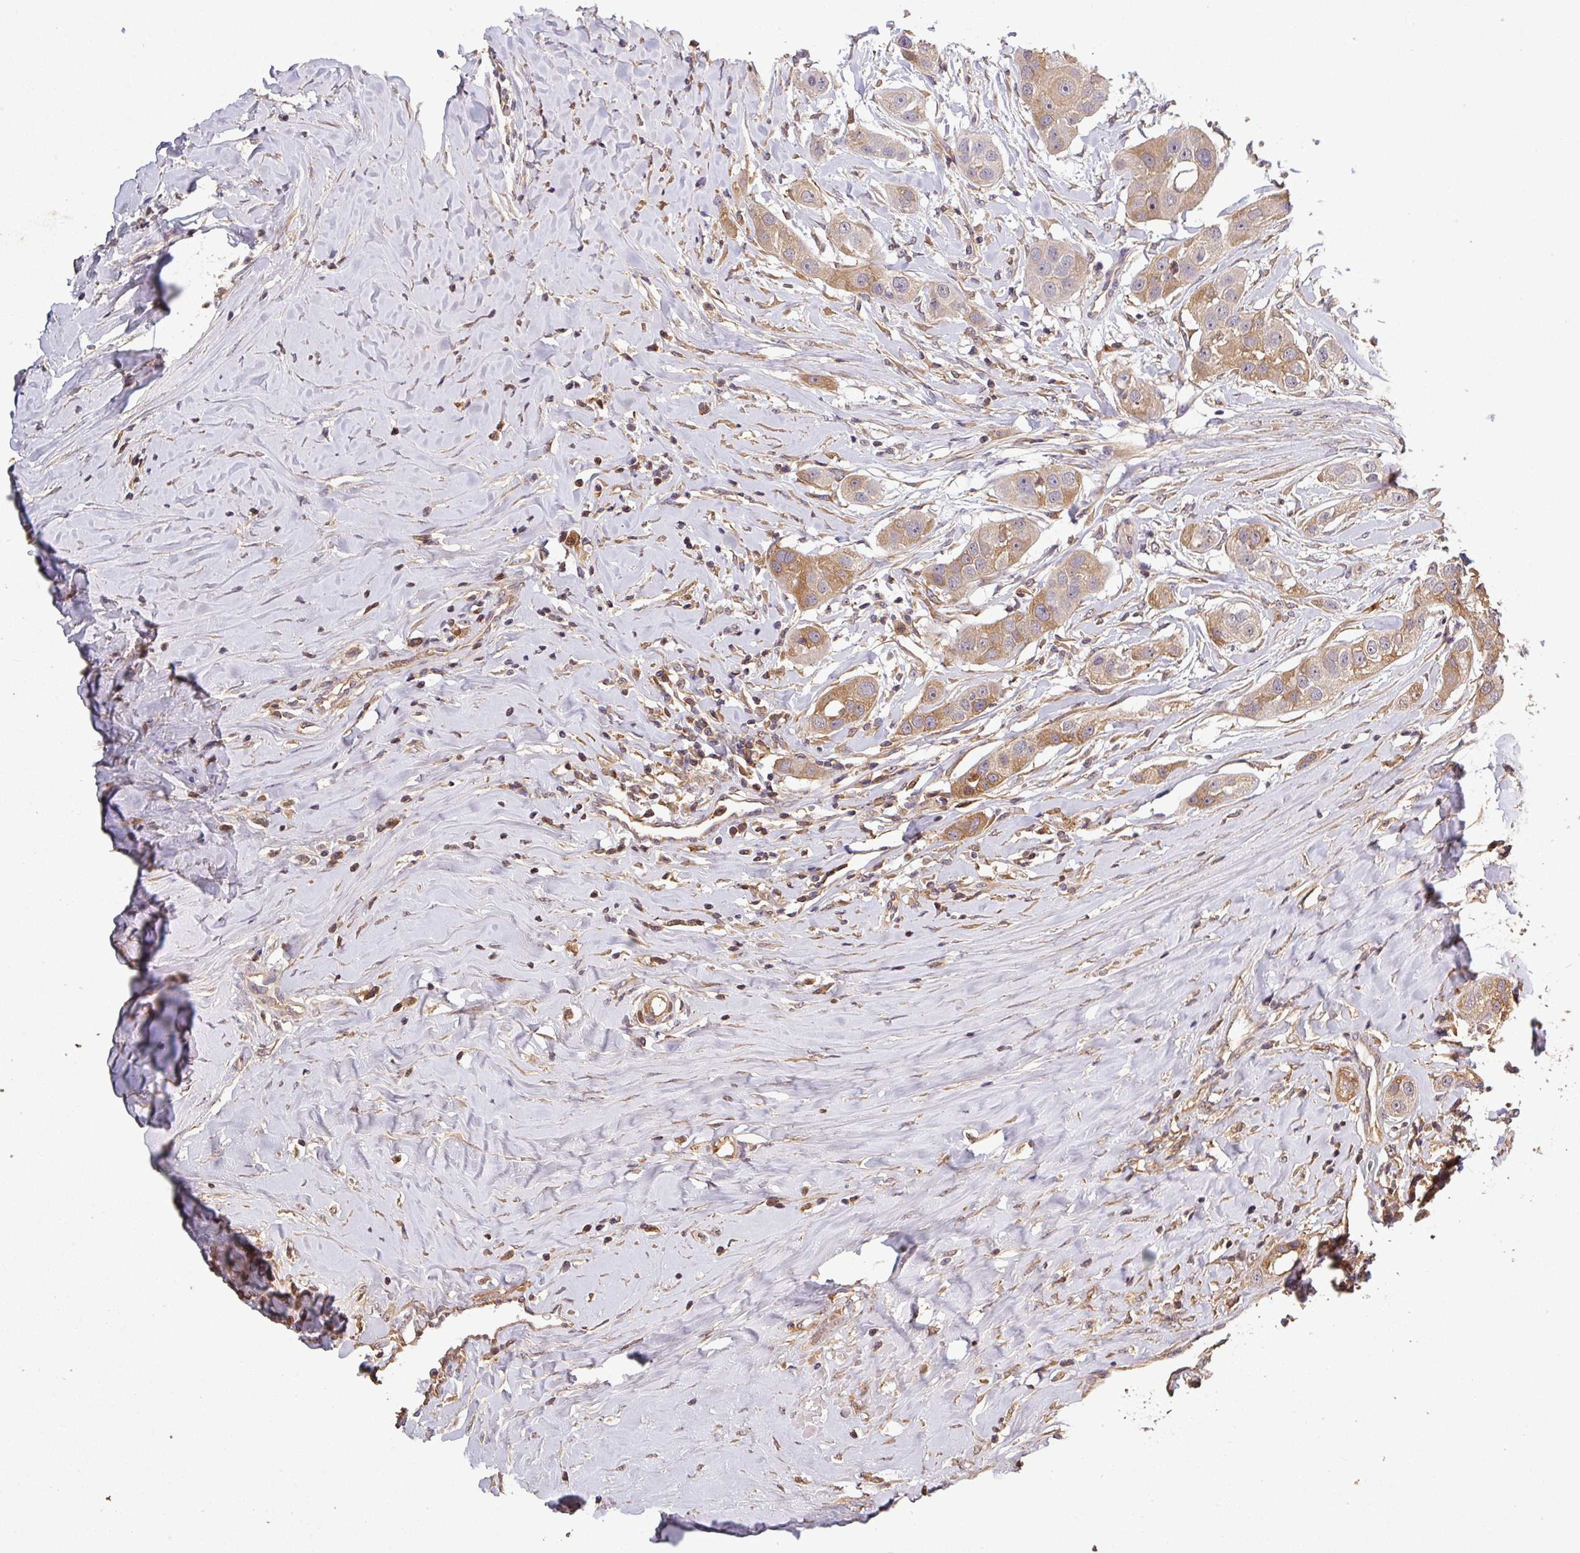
{"staining": {"intensity": "moderate", "quantity": ">75%", "location": "cytoplasmic/membranous"}, "tissue": "head and neck cancer", "cell_type": "Tumor cells", "image_type": "cancer", "snomed": [{"axis": "morphology", "description": "Normal tissue, NOS"}, {"axis": "morphology", "description": "Squamous cell carcinoma, NOS"}, {"axis": "topography", "description": "Skeletal muscle"}, {"axis": "topography", "description": "Head-Neck"}], "caption": "Squamous cell carcinoma (head and neck) was stained to show a protein in brown. There is medium levels of moderate cytoplasmic/membranous staining in approximately >75% of tumor cells.", "gene": "ISLR", "patient": {"sex": "male", "age": 51}}